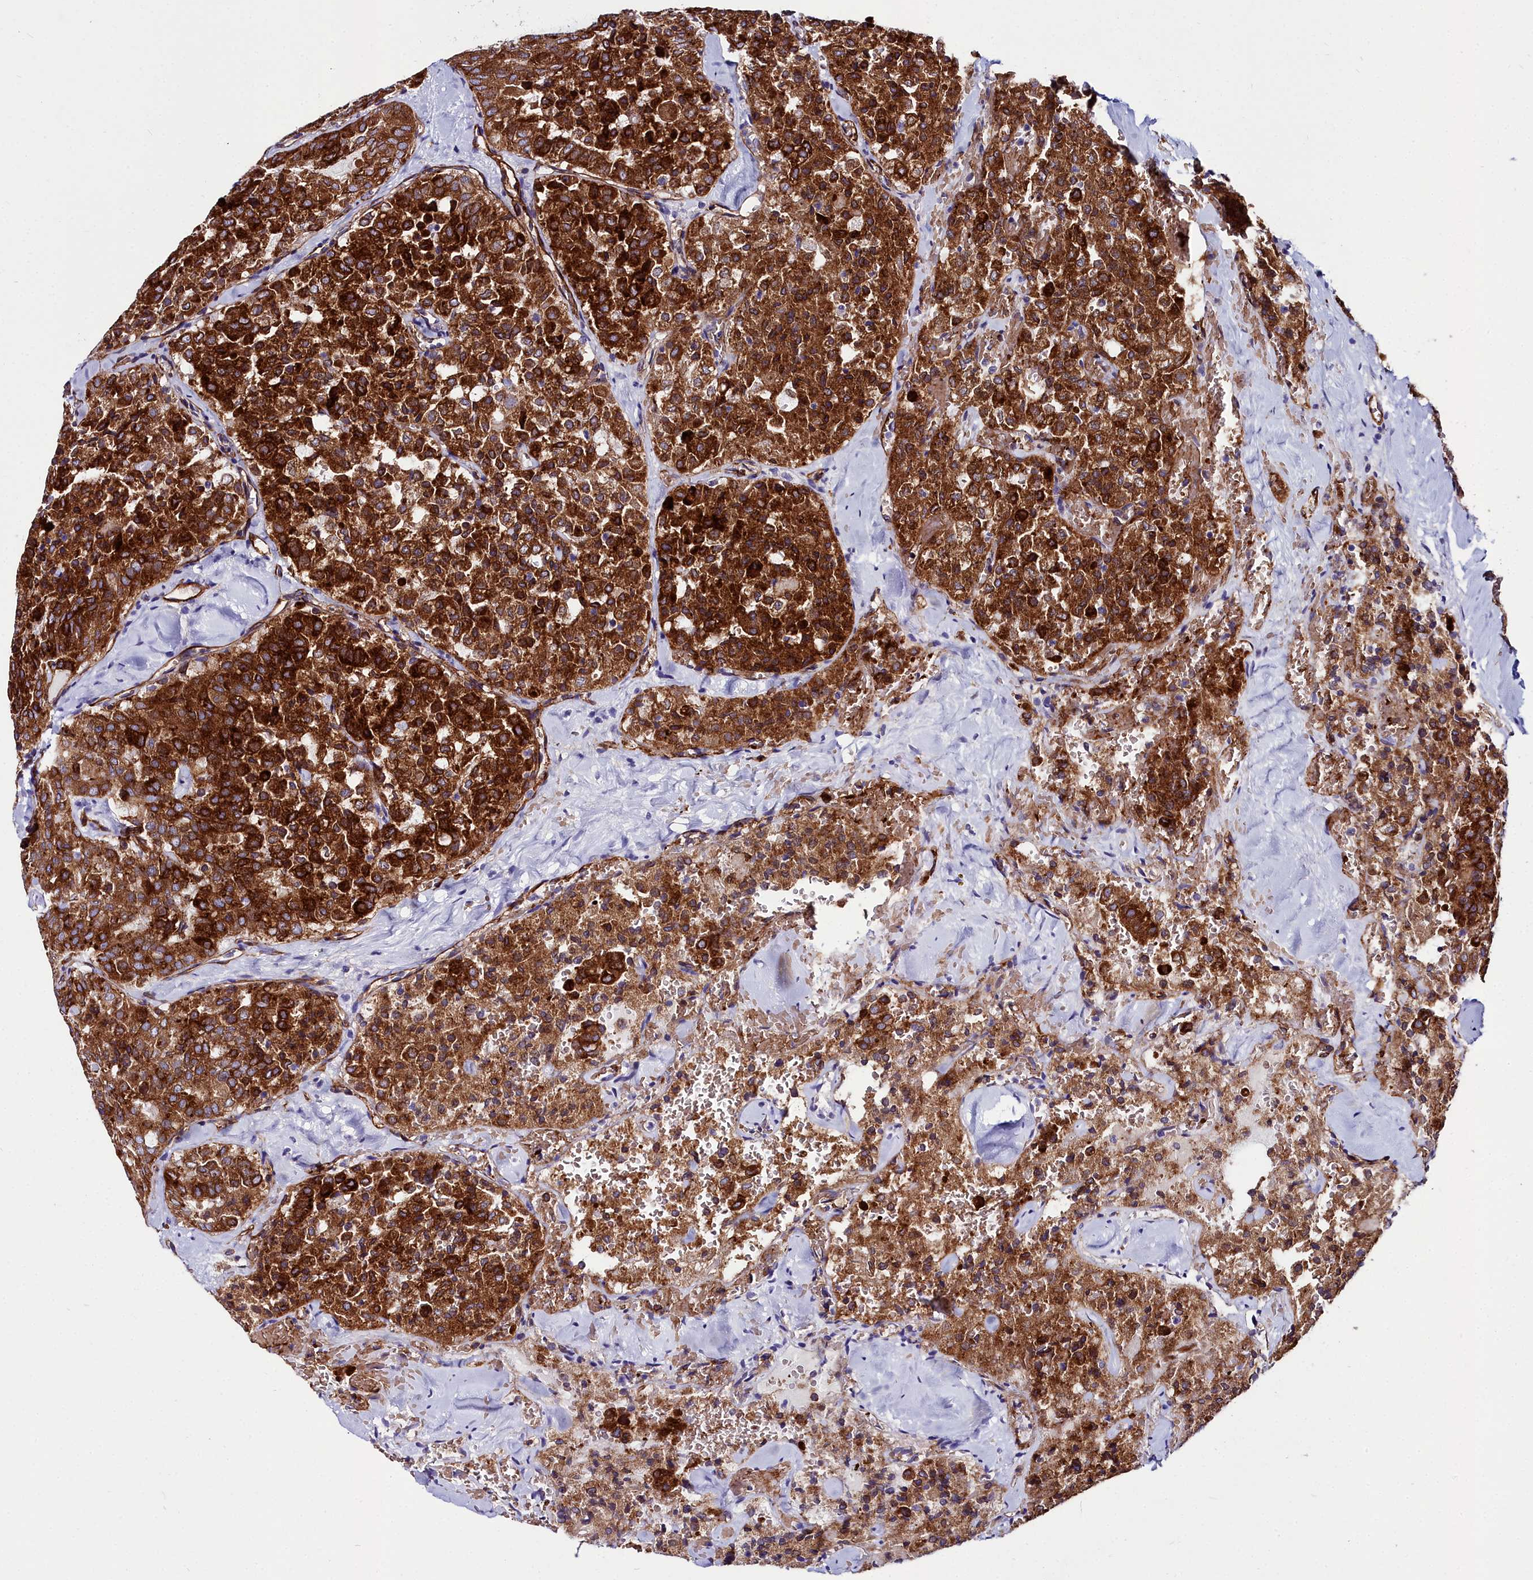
{"staining": {"intensity": "strong", "quantity": ">75%", "location": "cytoplasmic/membranous"}, "tissue": "thyroid cancer", "cell_type": "Tumor cells", "image_type": "cancer", "snomed": [{"axis": "morphology", "description": "Follicular adenoma carcinoma, NOS"}, {"axis": "topography", "description": "Thyroid gland"}], "caption": "A brown stain shows strong cytoplasmic/membranous positivity of a protein in human follicular adenoma carcinoma (thyroid) tumor cells. The staining was performed using DAB (3,3'-diaminobenzidine), with brown indicating positive protein expression. Nuclei are stained blue with hematoxylin.", "gene": "CYP4F11", "patient": {"sex": "male", "age": 75}}